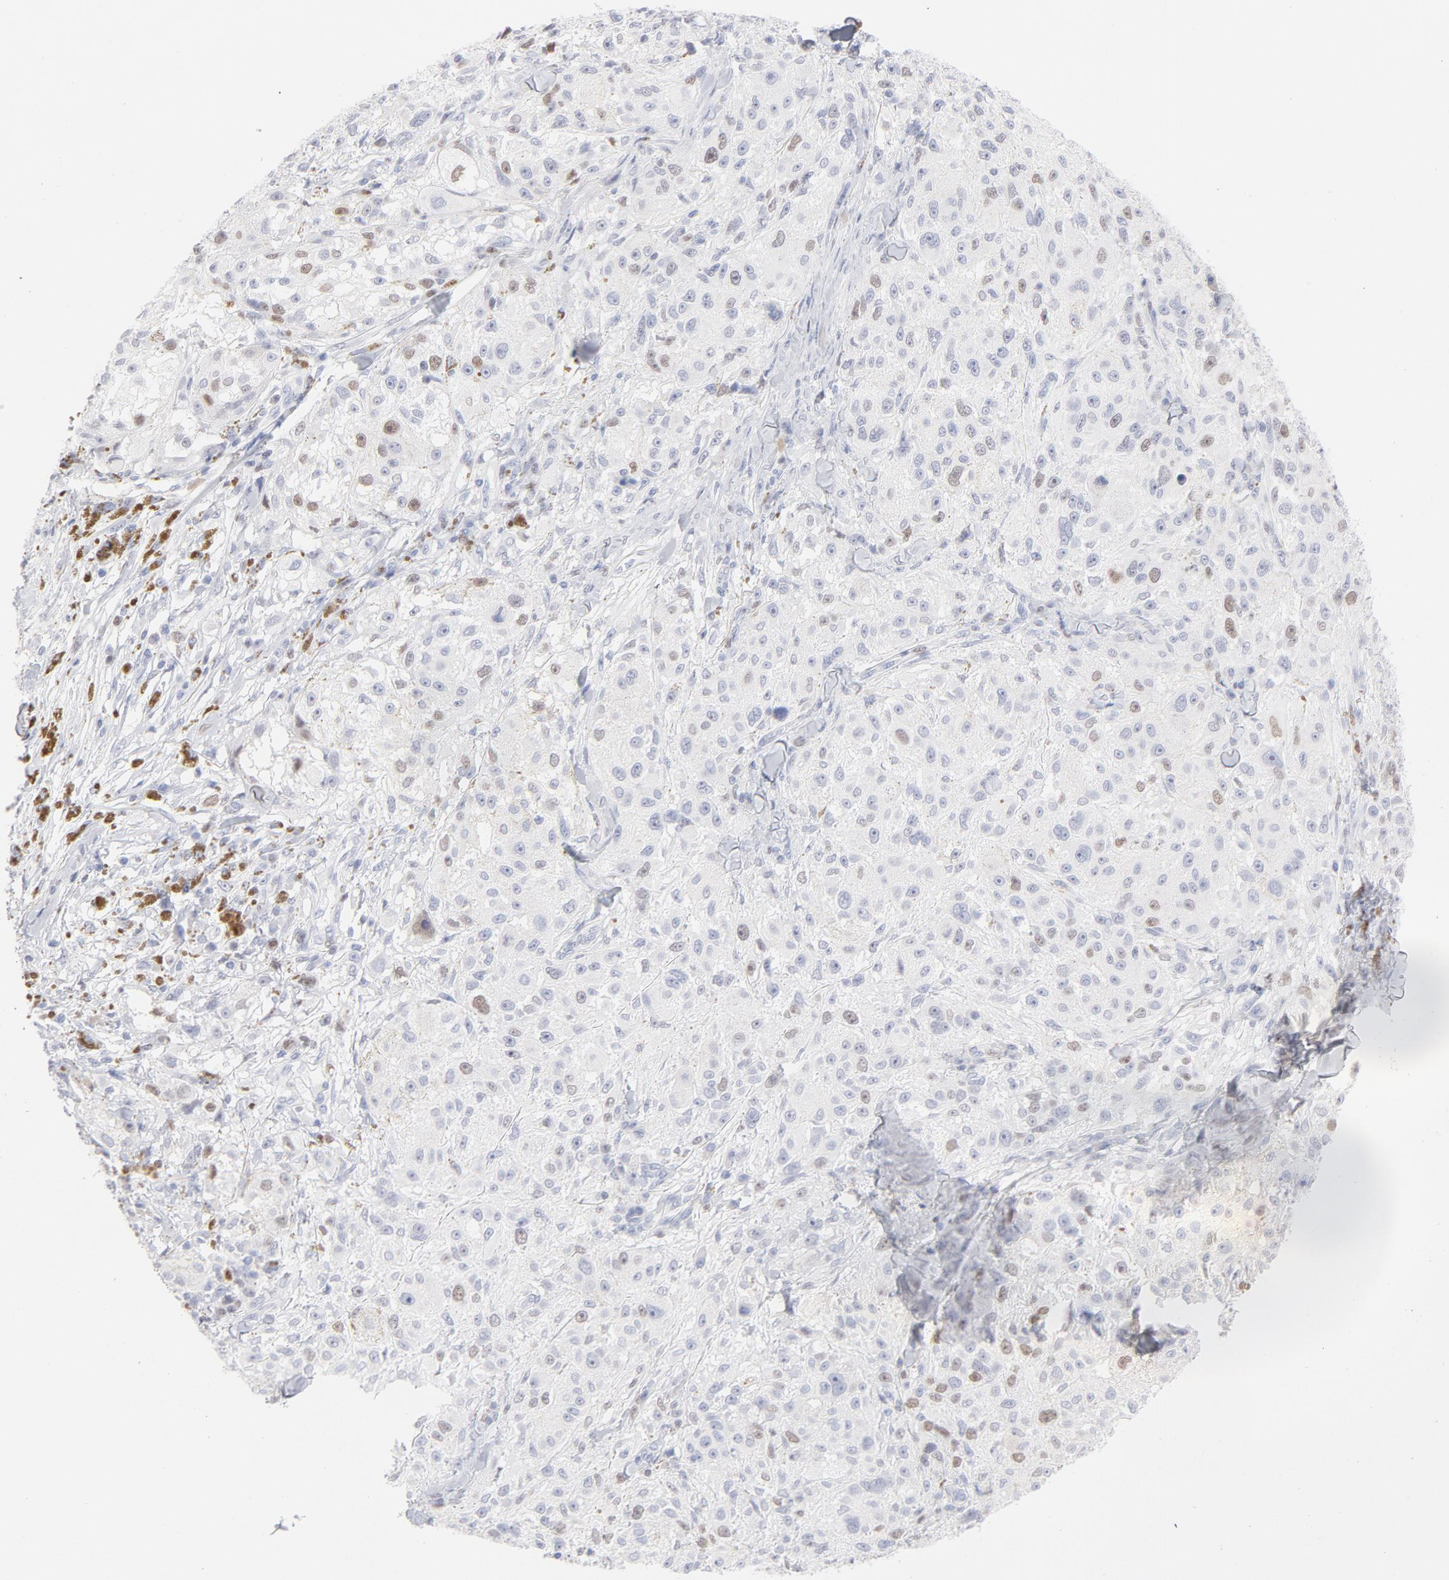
{"staining": {"intensity": "moderate", "quantity": "<25%", "location": "nuclear"}, "tissue": "melanoma", "cell_type": "Tumor cells", "image_type": "cancer", "snomed": [{"axis": "morphology", "description": "Necrosis, NOS"}, {"axis": "morphology", "description": "Malignant melanoma, NOS"}, {"axis": "topography", "description": "Skin"}], "caption": "A histopathology image of human melanoma stained for a protein shows moderate nuclear brown staining in tumor cells.", "gene": "MCM7", "patient": {"sex": "female", "age": 87}}